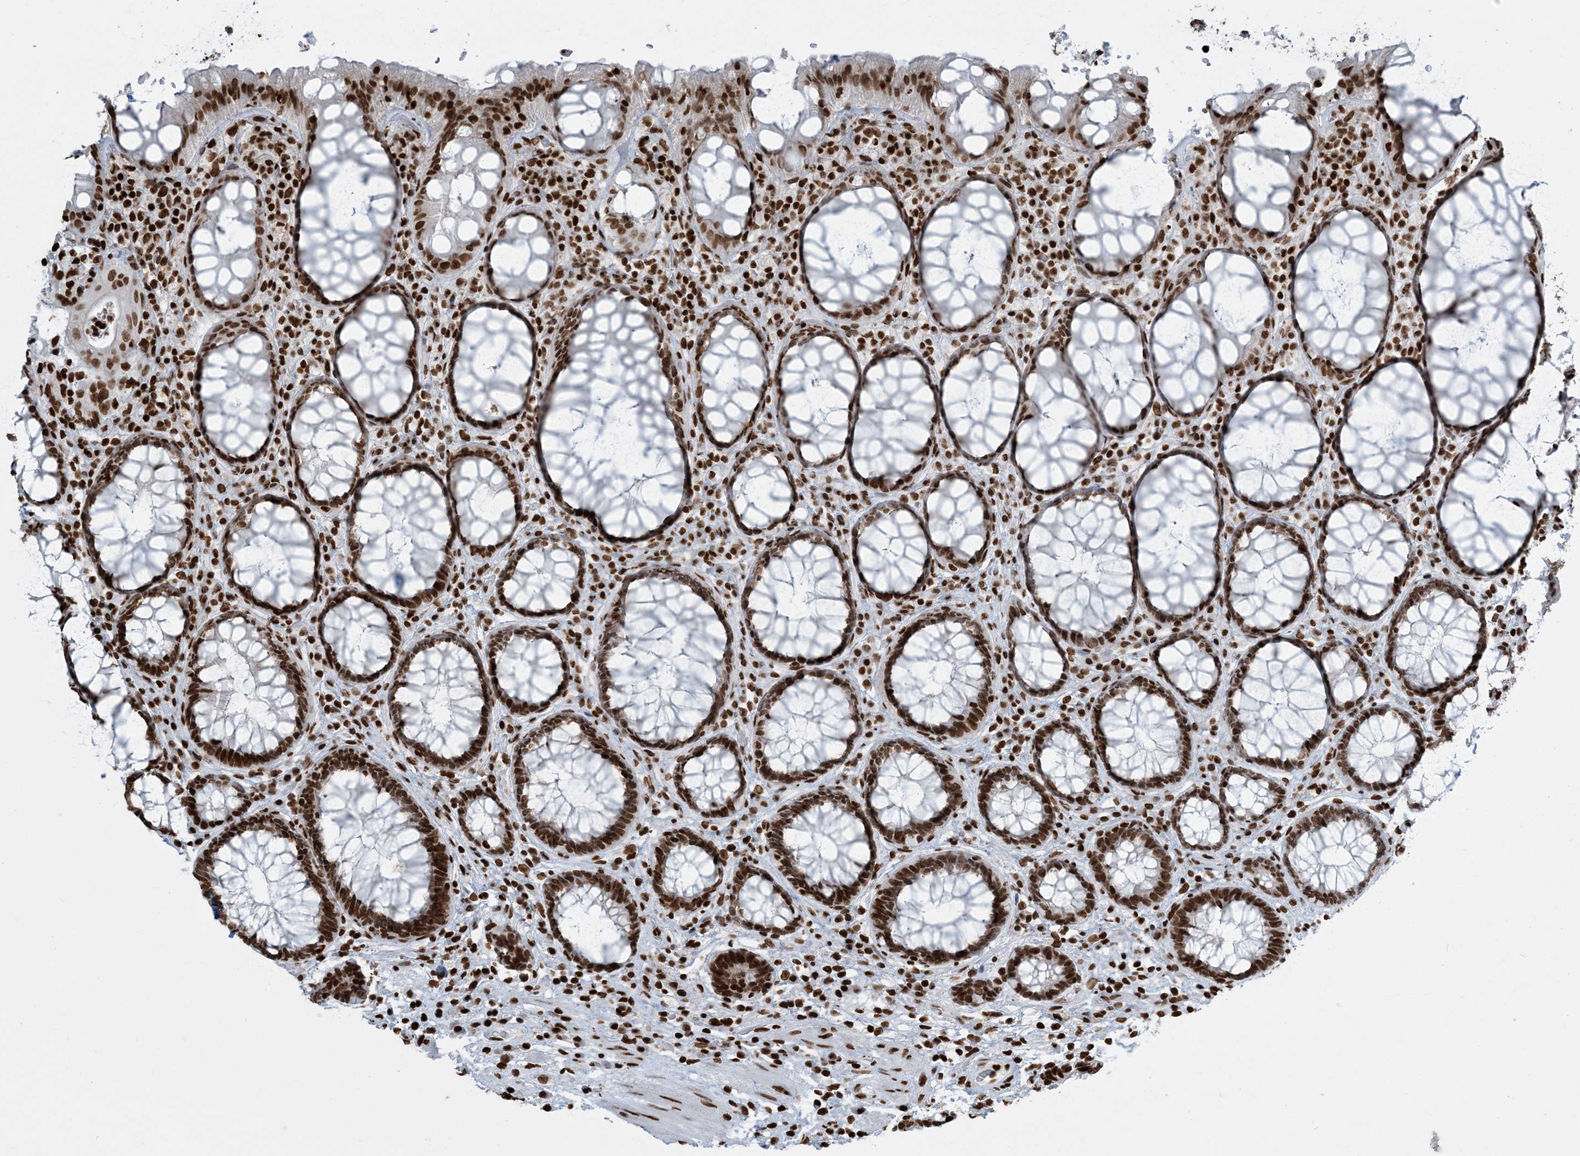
{"staining": {"intensity": "moderate", "quantity": ">75%", "location": "nuclear"}, "tissue": "rectum", "cell_type": "Glandular cells", "image_type": "normal", "snomed": [{"axis": "morphology", "description": "Normal tissue, NOS"}, {"axis": "topography", "description": "Rectum"}], "caption": "The image displays staining of unremarkable rectum, revealing moderate nuclear protein staining (brown color) within glandular cells. Immunohistochemistry (ihc) stains the protein in brown and the nuclei are stained blue.", "gene": "H3", "patient": {"sex": "male", "age": 64}}